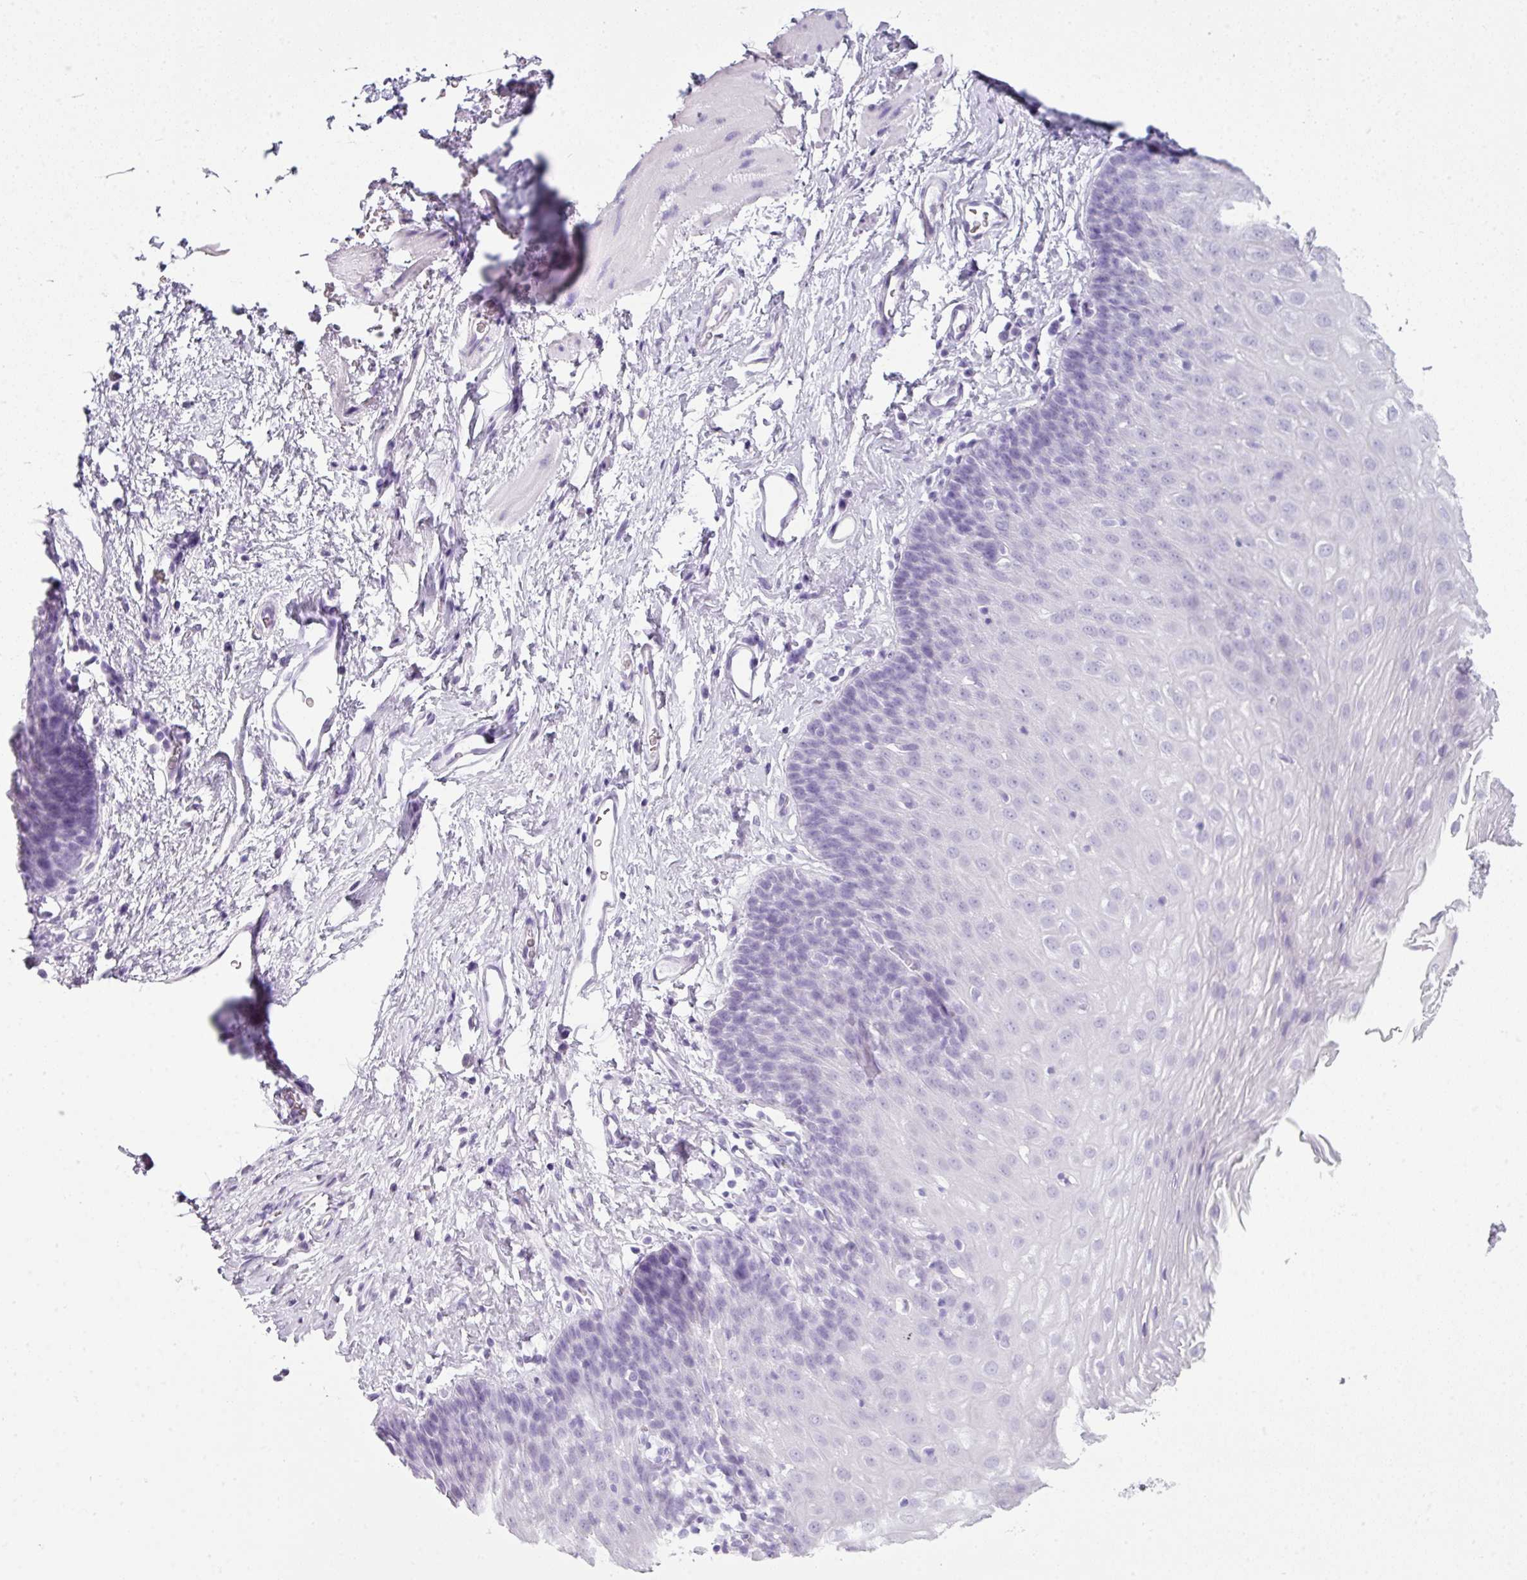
{"staining": {"intensity": "negative", "quantity": "none", "location": "none"}, "tissue": "esophagus", "cell_type": "Squamous epithelial cells", "image_type": "normal", "snomed": [{"axis": "morphology", "description": "Normal tissue, NOS"}, {"axis": "topography", "description": "Esophagus"}], "caption": "Immunohistochemistry (IHC) of unremarkable human esophagus demonstrates no positivity in squamous epithelial cells. Nuclei are stained in blue.", "gene": "SCT", "patient": {"sex": "female", "age": 61}}